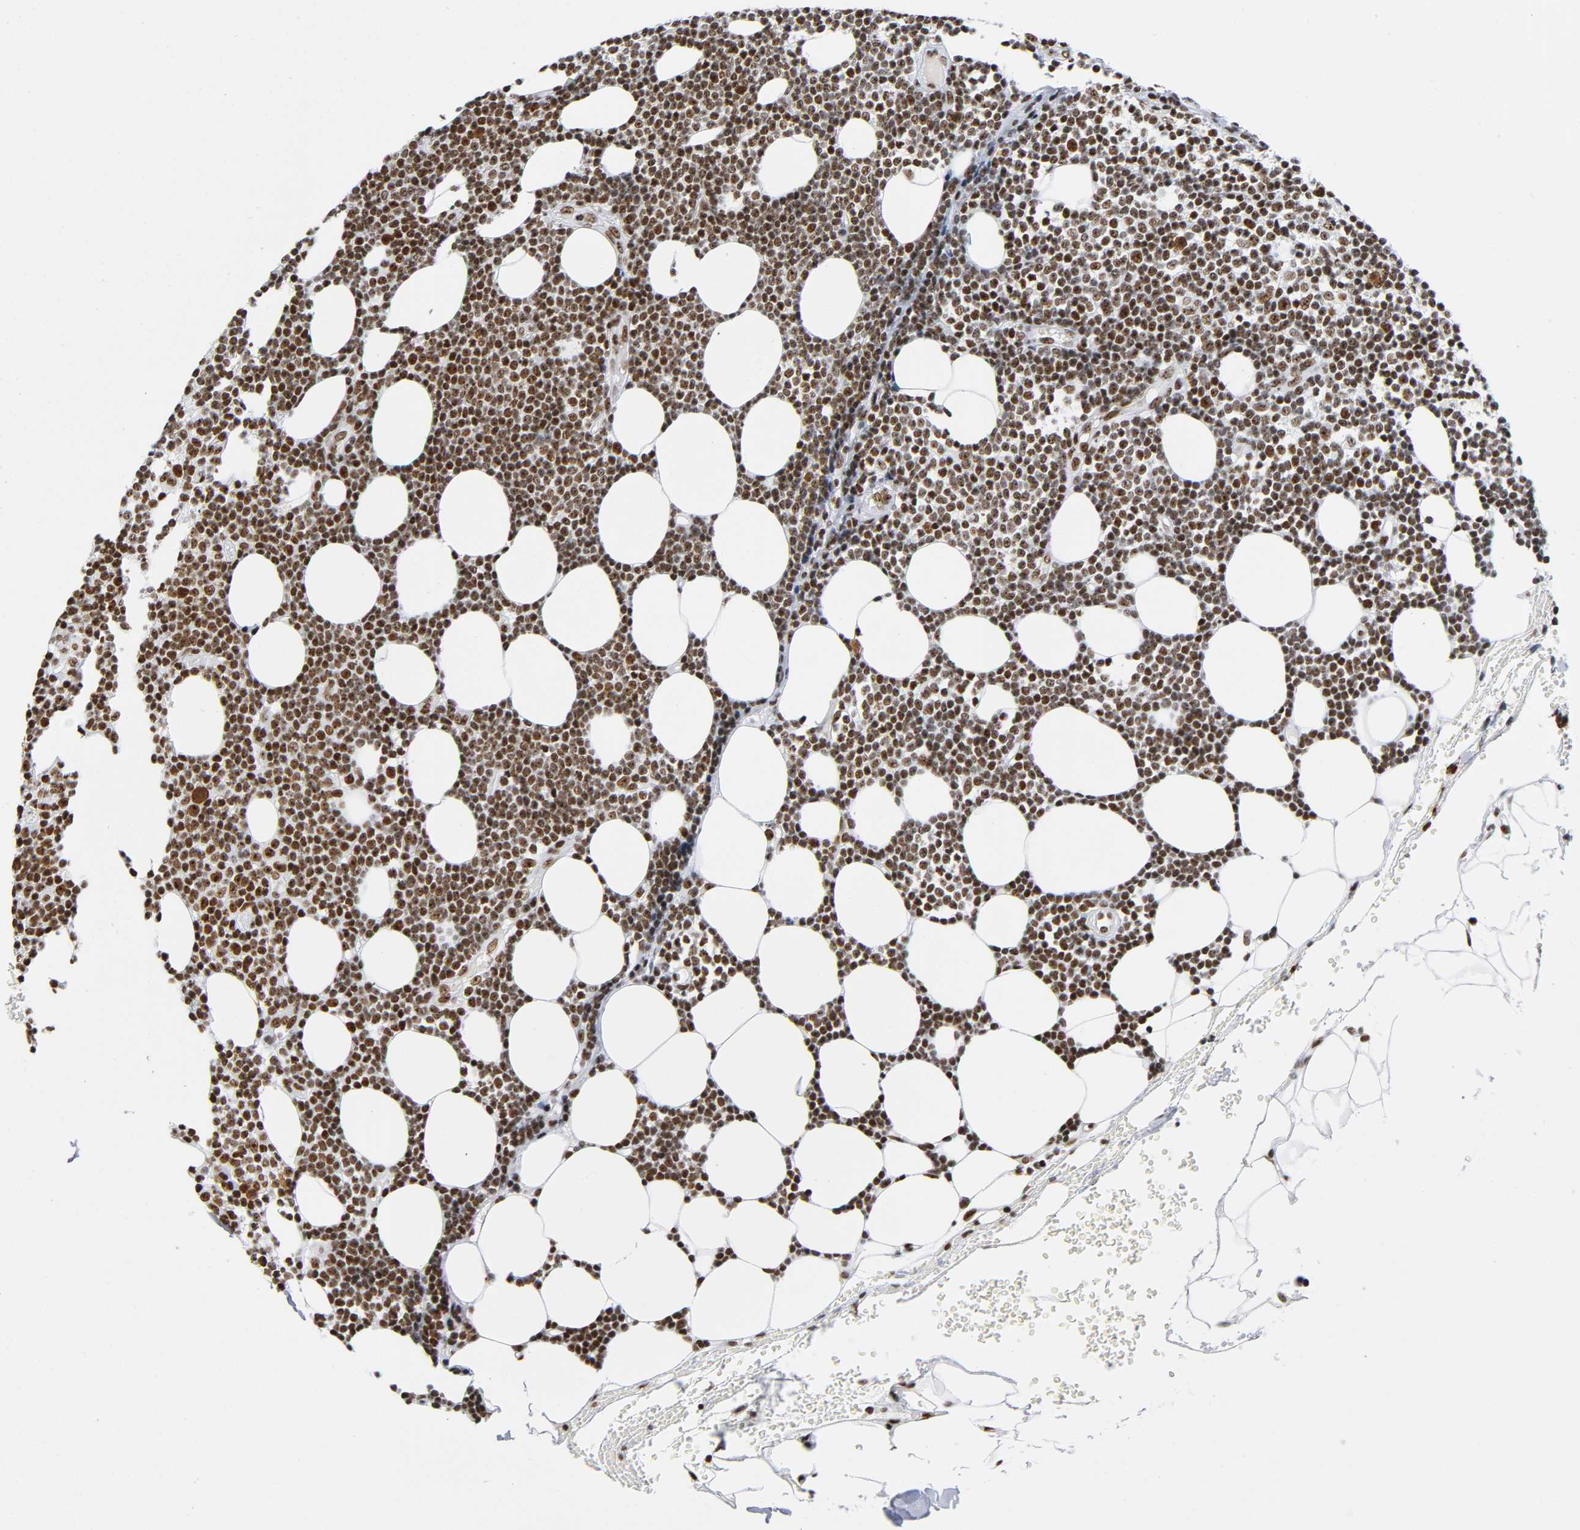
{"staining": {"intensity": "strong", "quantity": ">75%", "location": "nuclear"}, "tissue": "lymphoma", "cell_type": "Tumor cells", "image_type": "cancer", "snomed": [{"axis": "morphology", "description": "Malignant lymphoma, non-Hodgkin's type, Low grade"}, {"axis": "topography", "description": "Soft tissue"}], "caption": "About >75% of tumor cells in human lymphoma display strong nuclear protein staining as visualized by brown immunohistochemical staining.", "gene": "UBTF", "patient": {"sex": "male", "age": 92}}